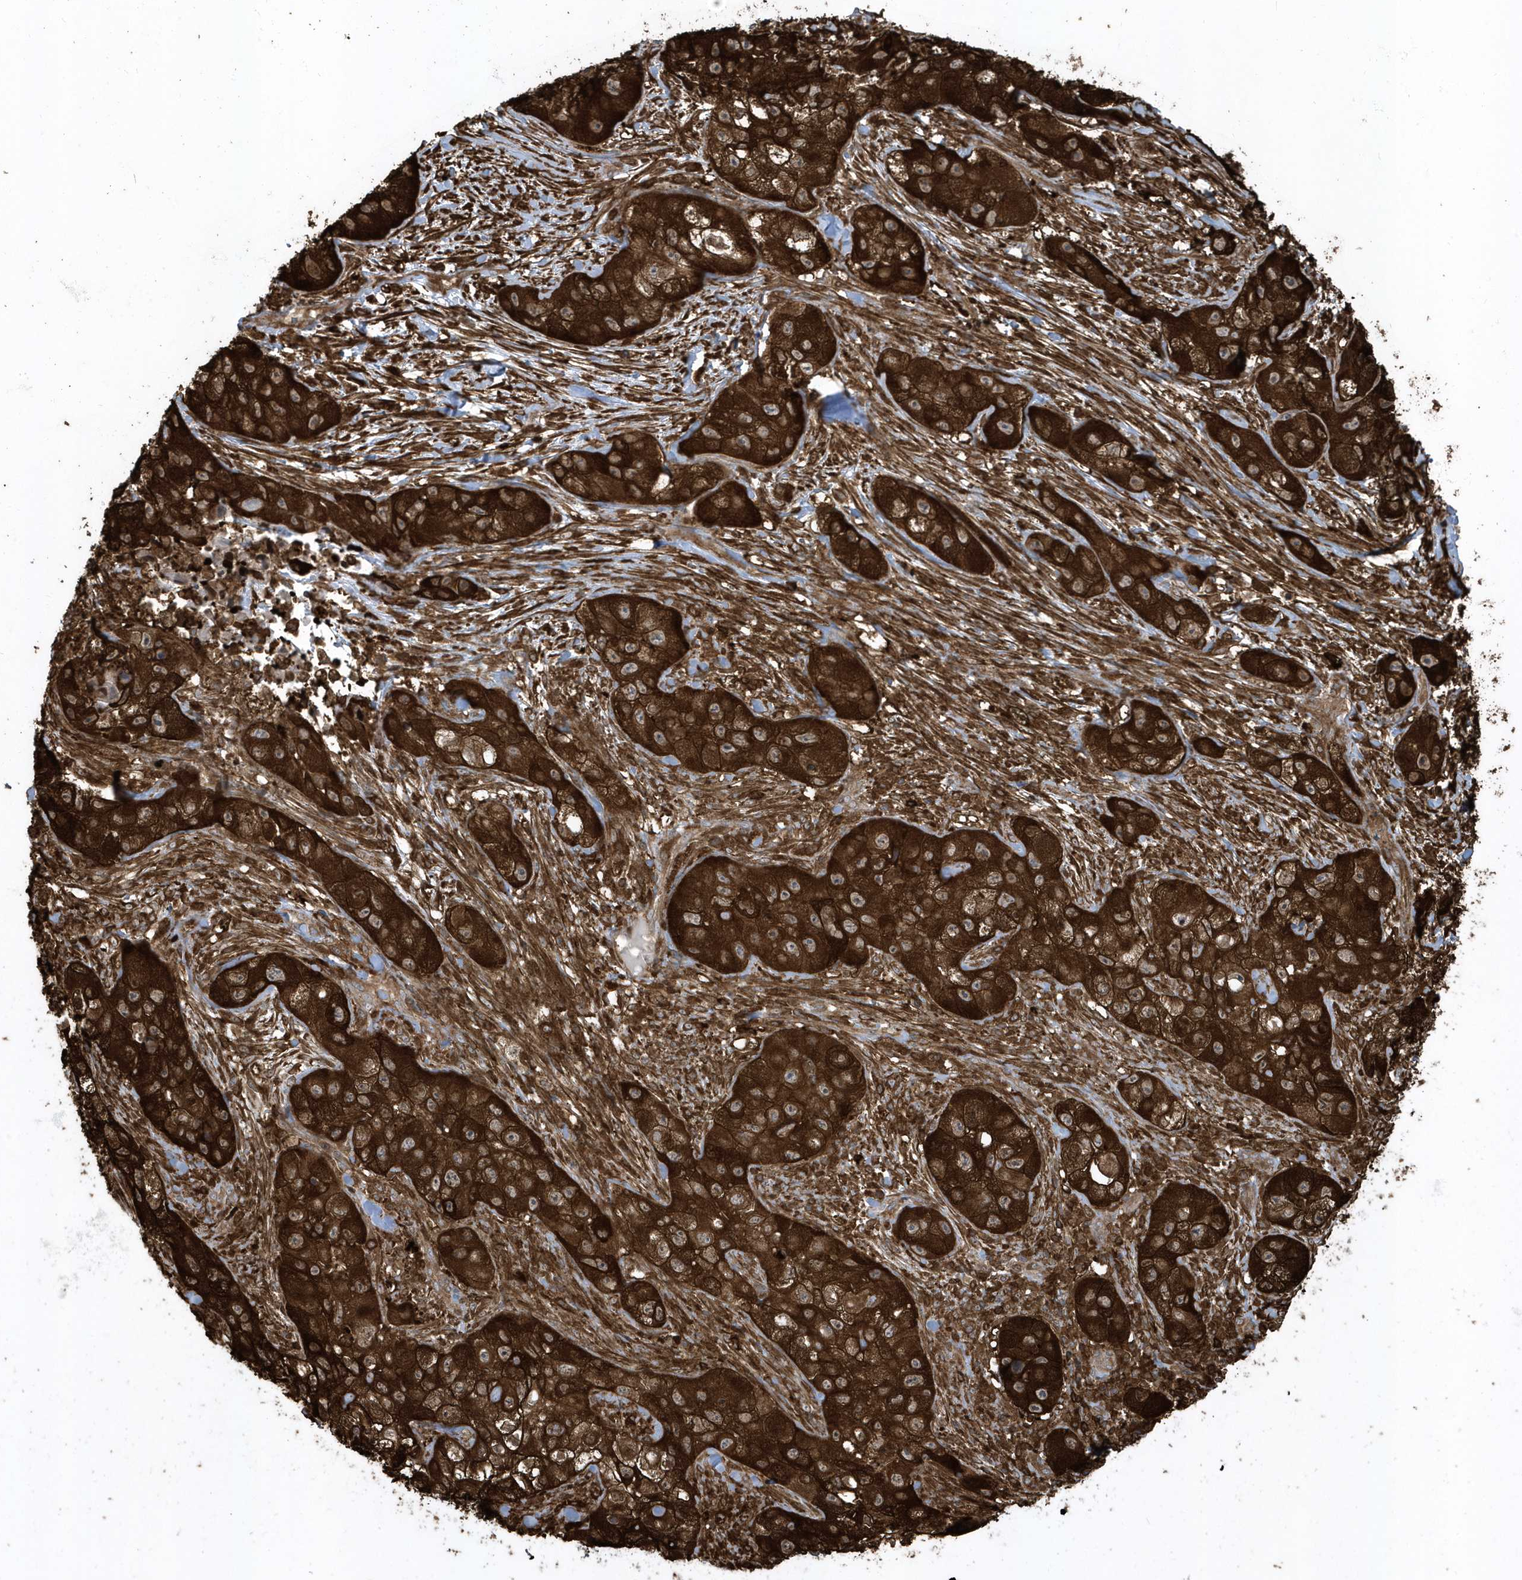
{"staining": {"intensity": "strong", "quantity": ">75%", "location": "cytoplasmic/membranous"}, "tissue": "skin cancer", "cell_type": "Tumor cells", "image_type": "cancer", "snomed": [{"axis": "morphology", "description": "Squamous cell carcinoma, NOS"}, {"axis": "topography", "description": "Skin"}, {"axis": "topography", "description": "Subcutis"}], "caption": "A photomicrograph of squamous cell carcinoma (skin) stained for a protein reveals strong cytoplasmic/membranous brown staining in tumor cells.", "gene": "CLCN6", "patient": {"sex": "male", "age": 73}}